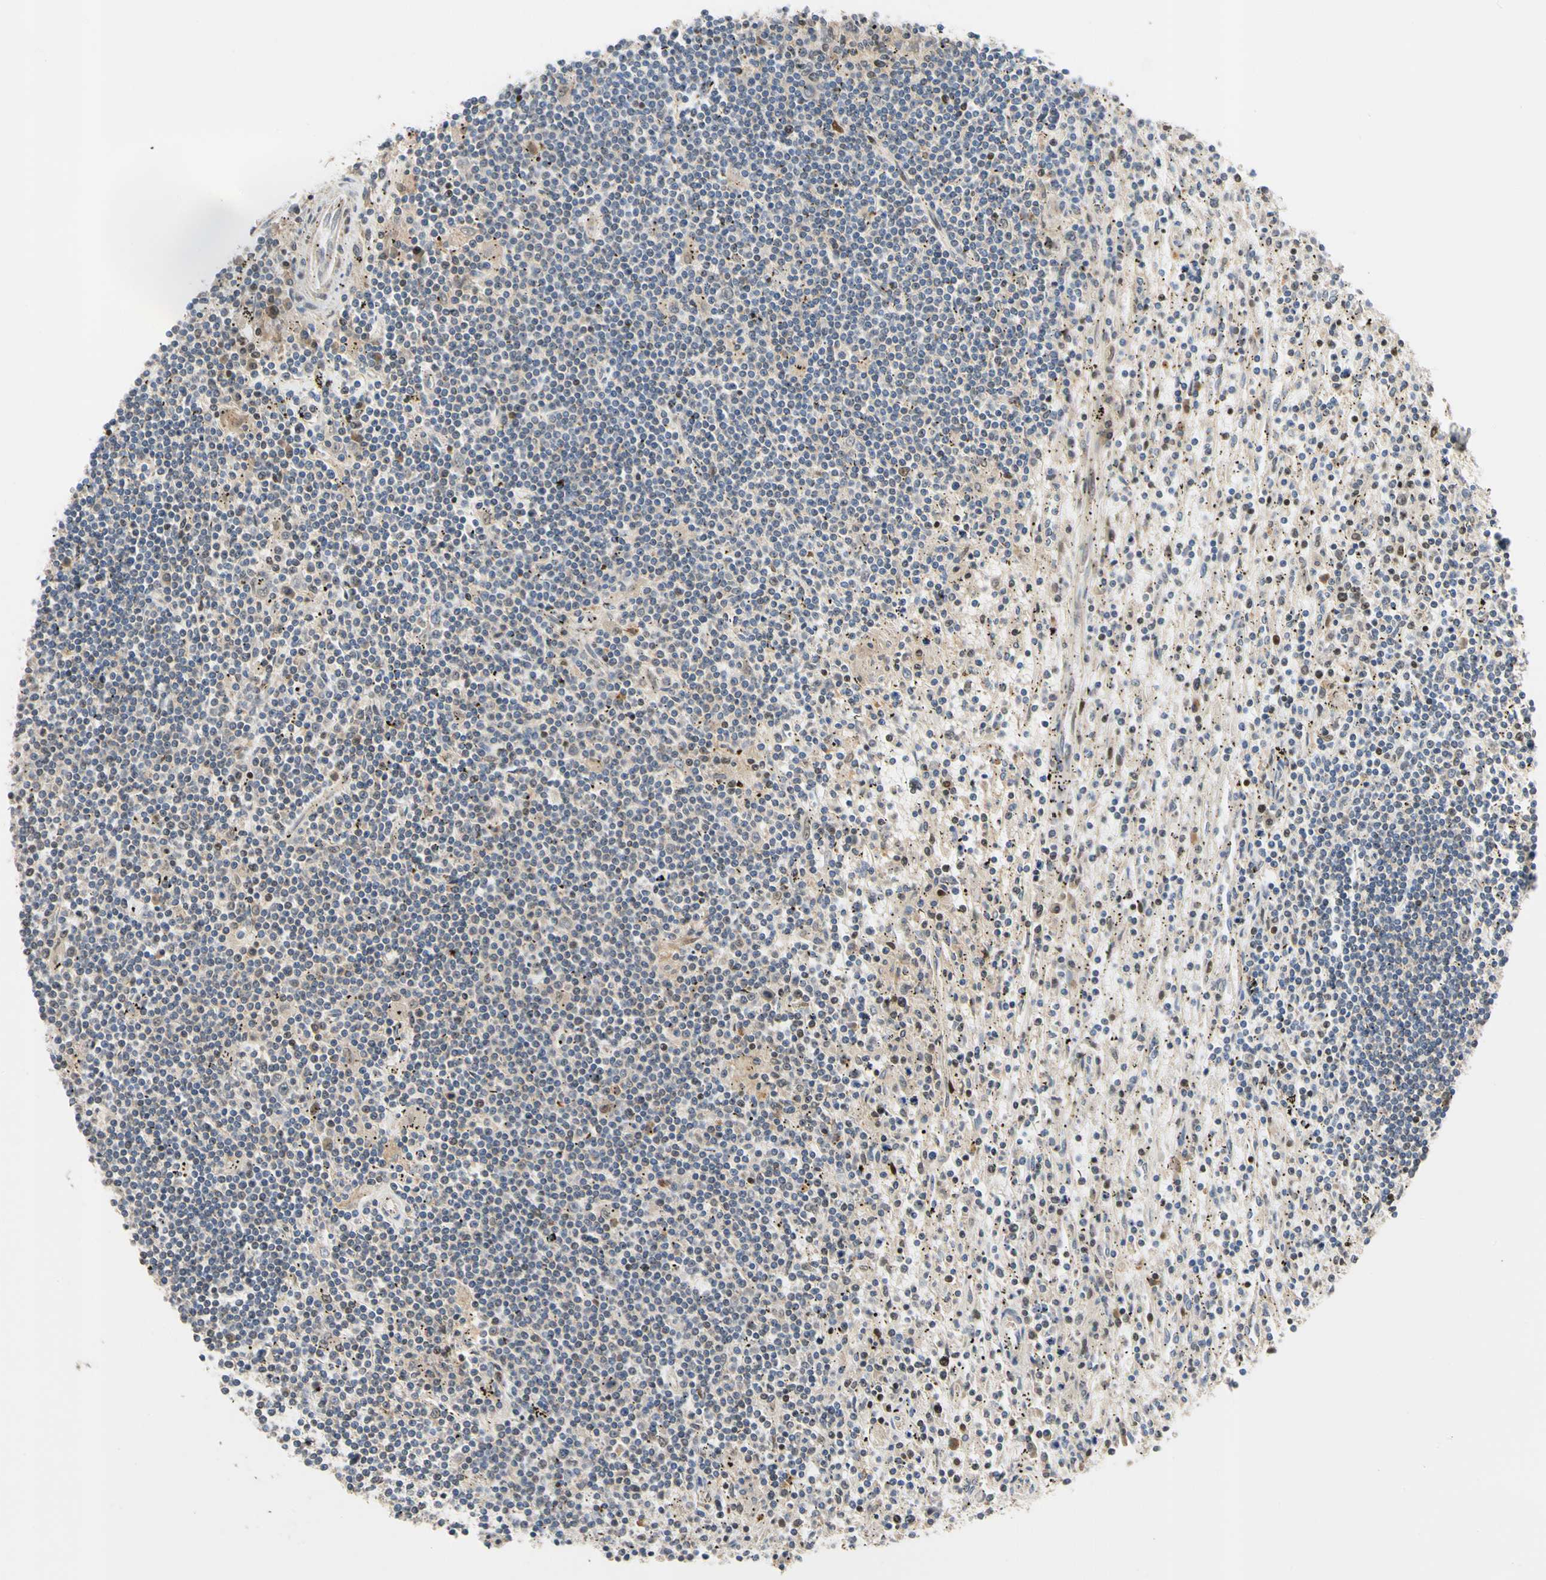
{"staining": {"intensity": "weak", "quantity": "<25%", "location": "nuclear"}, "tissue": "lymphoma", "cell_type": "Tumor cells", "image_type": "cancer", "snomed": [{"axis": "morphology", "description": "Malignant lymphoma, non-Hodgkin's type, Low grade"}, {"axis": "topography", "description": "Spleen"}], "caption": "Tumor cells show no significant protein staining in low-grade malignant lymphoma, non-Hodgkin's type.", "gene": "IP6K2", "patient": {"sex": "male", "age": 76}}